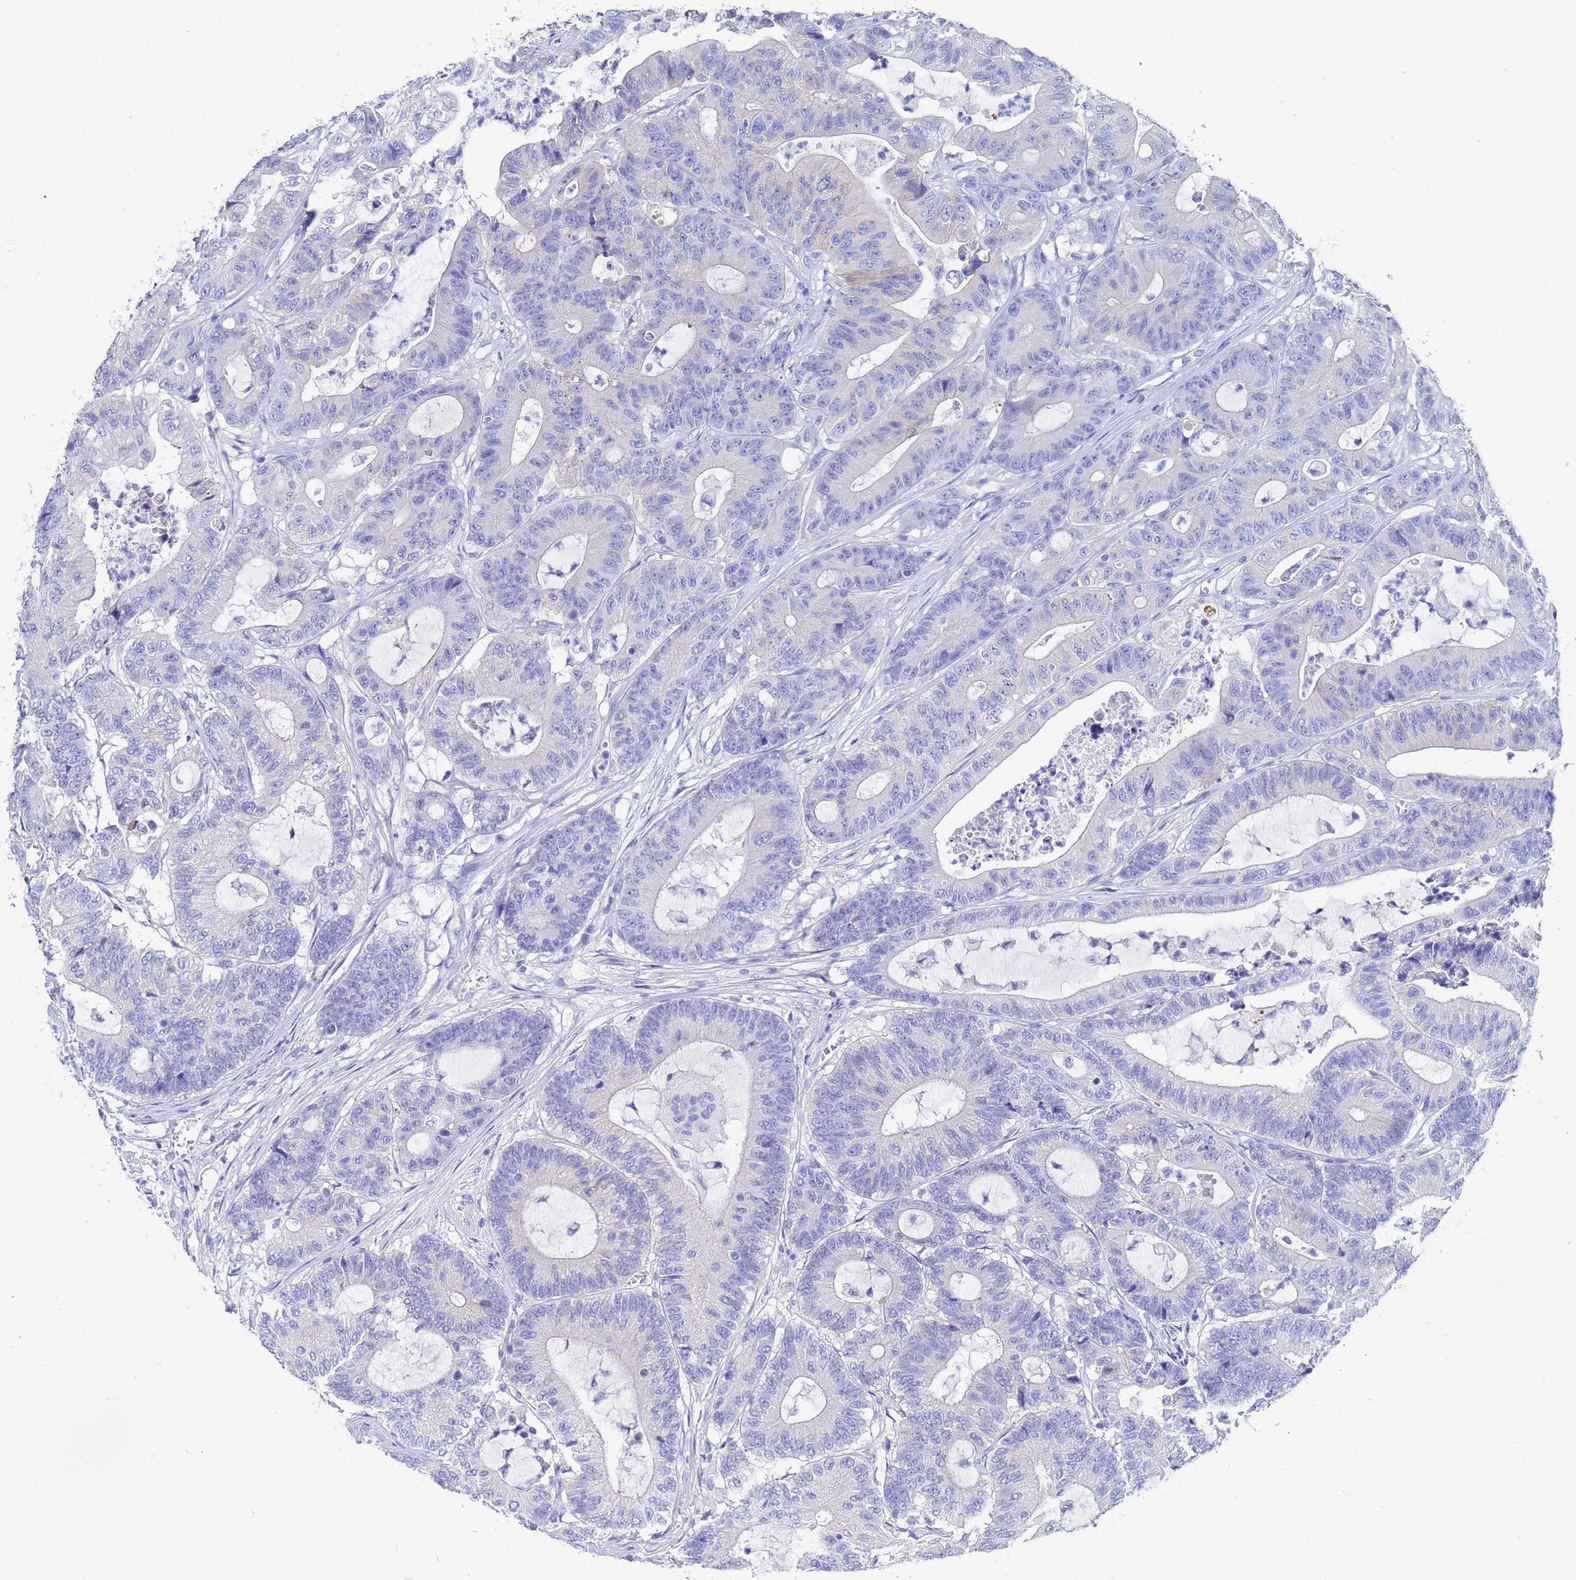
{"staining": {"intensity": "negative", "quantity": "none", "location": "none"}, "tissue": "colorectal cancer", "cell_type": "Tumor cells", "image_type": "cancer", "snomed": [{"axis": "morphology", "description": "Adenocarcinoma, NOS"}, {"axis": "topography", "description": "Colon"}], "caption": "Human colorectal adenocarcinoma stained for a protein using immunohistochemistry reveals no expression in tumor cells.", "gene": "C2orf72", "patient": {"sex": "female", "age": 84}}